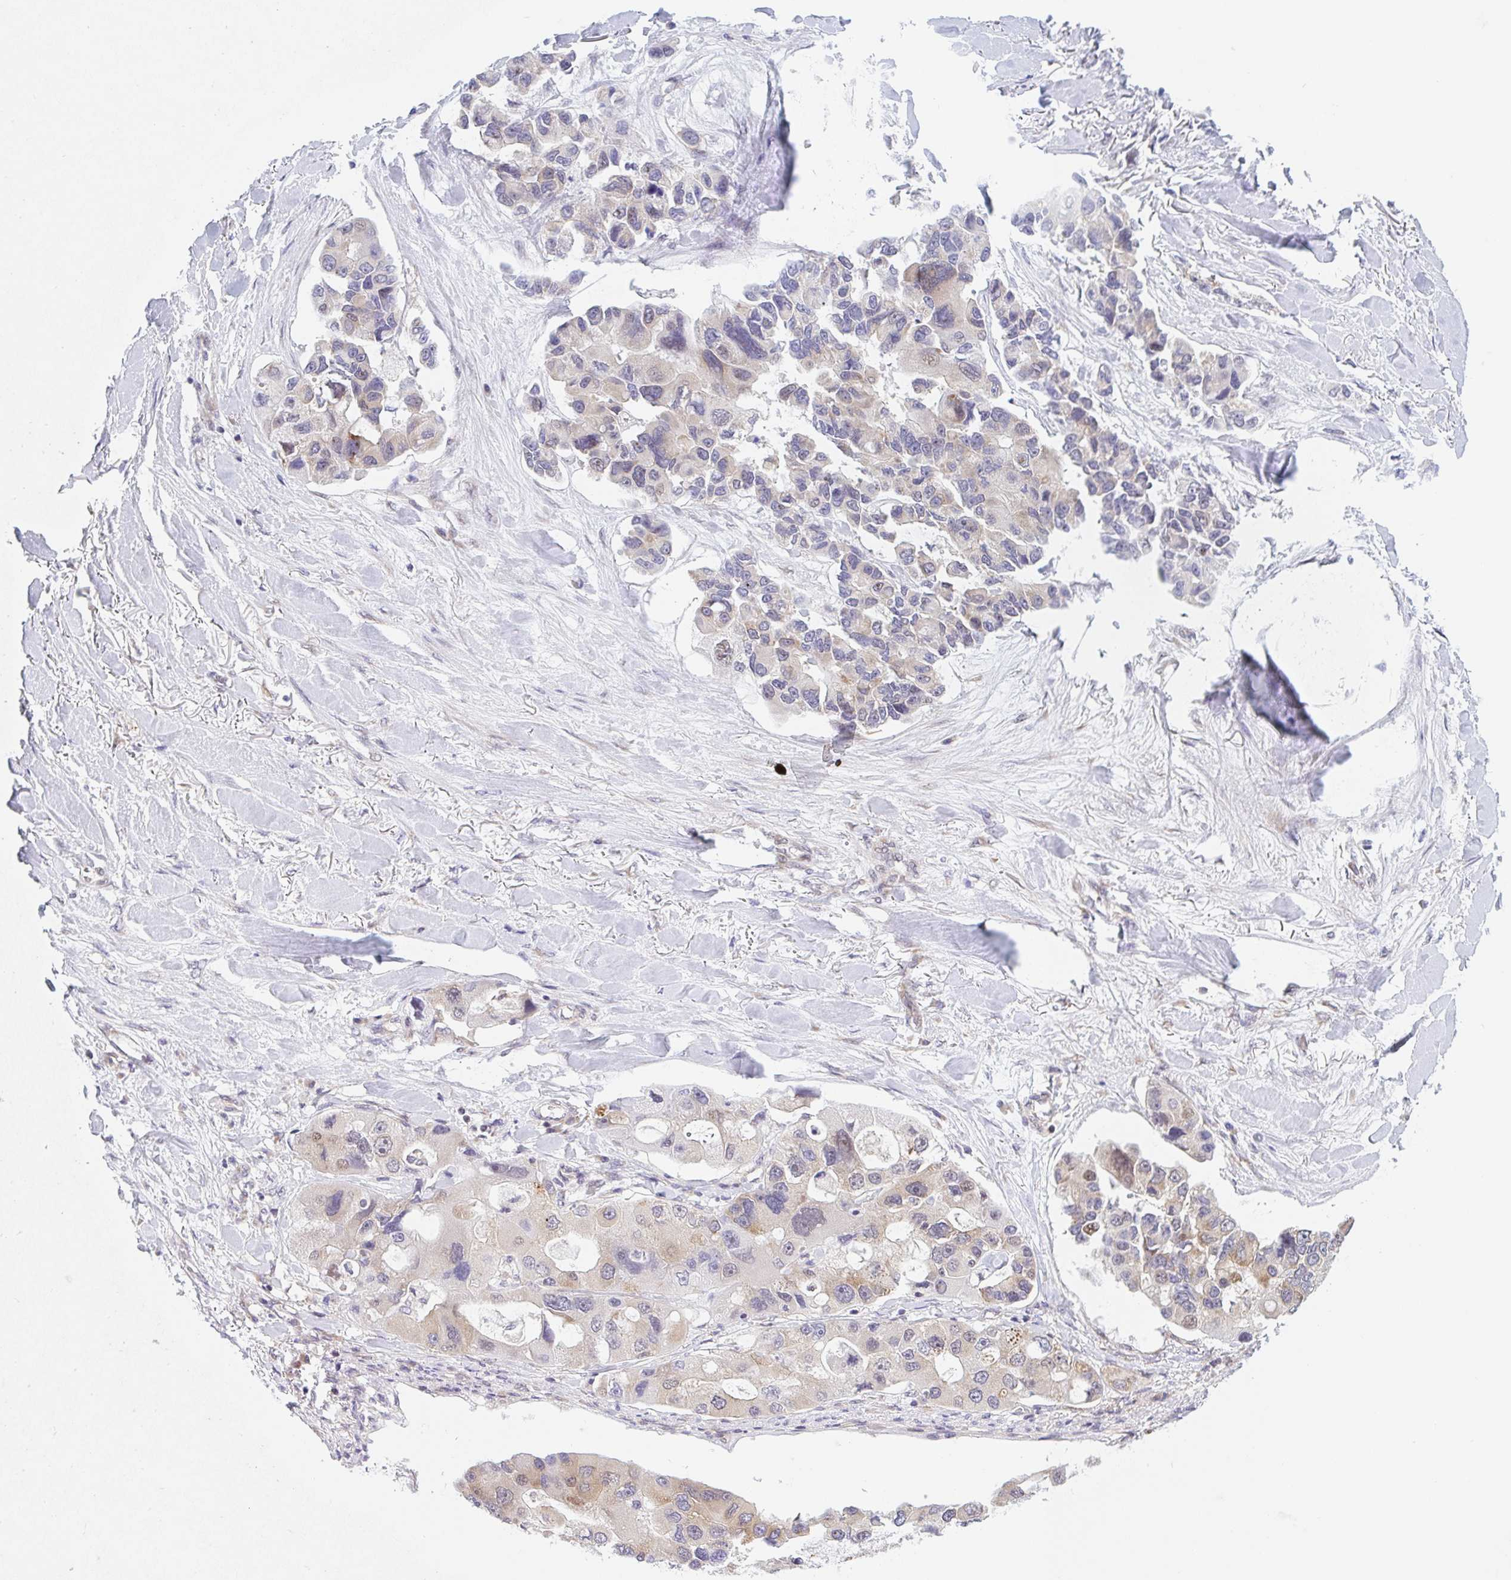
{"staining": {"intensity": "weak", "quantity": "<25%", "location": "cytoplasmic/membranous,nuclear"}, "tissue": "lung cancer", "cell_type": "Tumor cells", "image_type": "cancer", "snomed": [{"axis": "morphology", "description": "Adenocarcinoma, NOS"}, {"axis": "topography", "description": "Lung"}], "caption": "IHC of human lung cancer reveals no staining in tumor cells.", "gene": "TBPL2", "patient": {"sex": "female", "age": 54}}